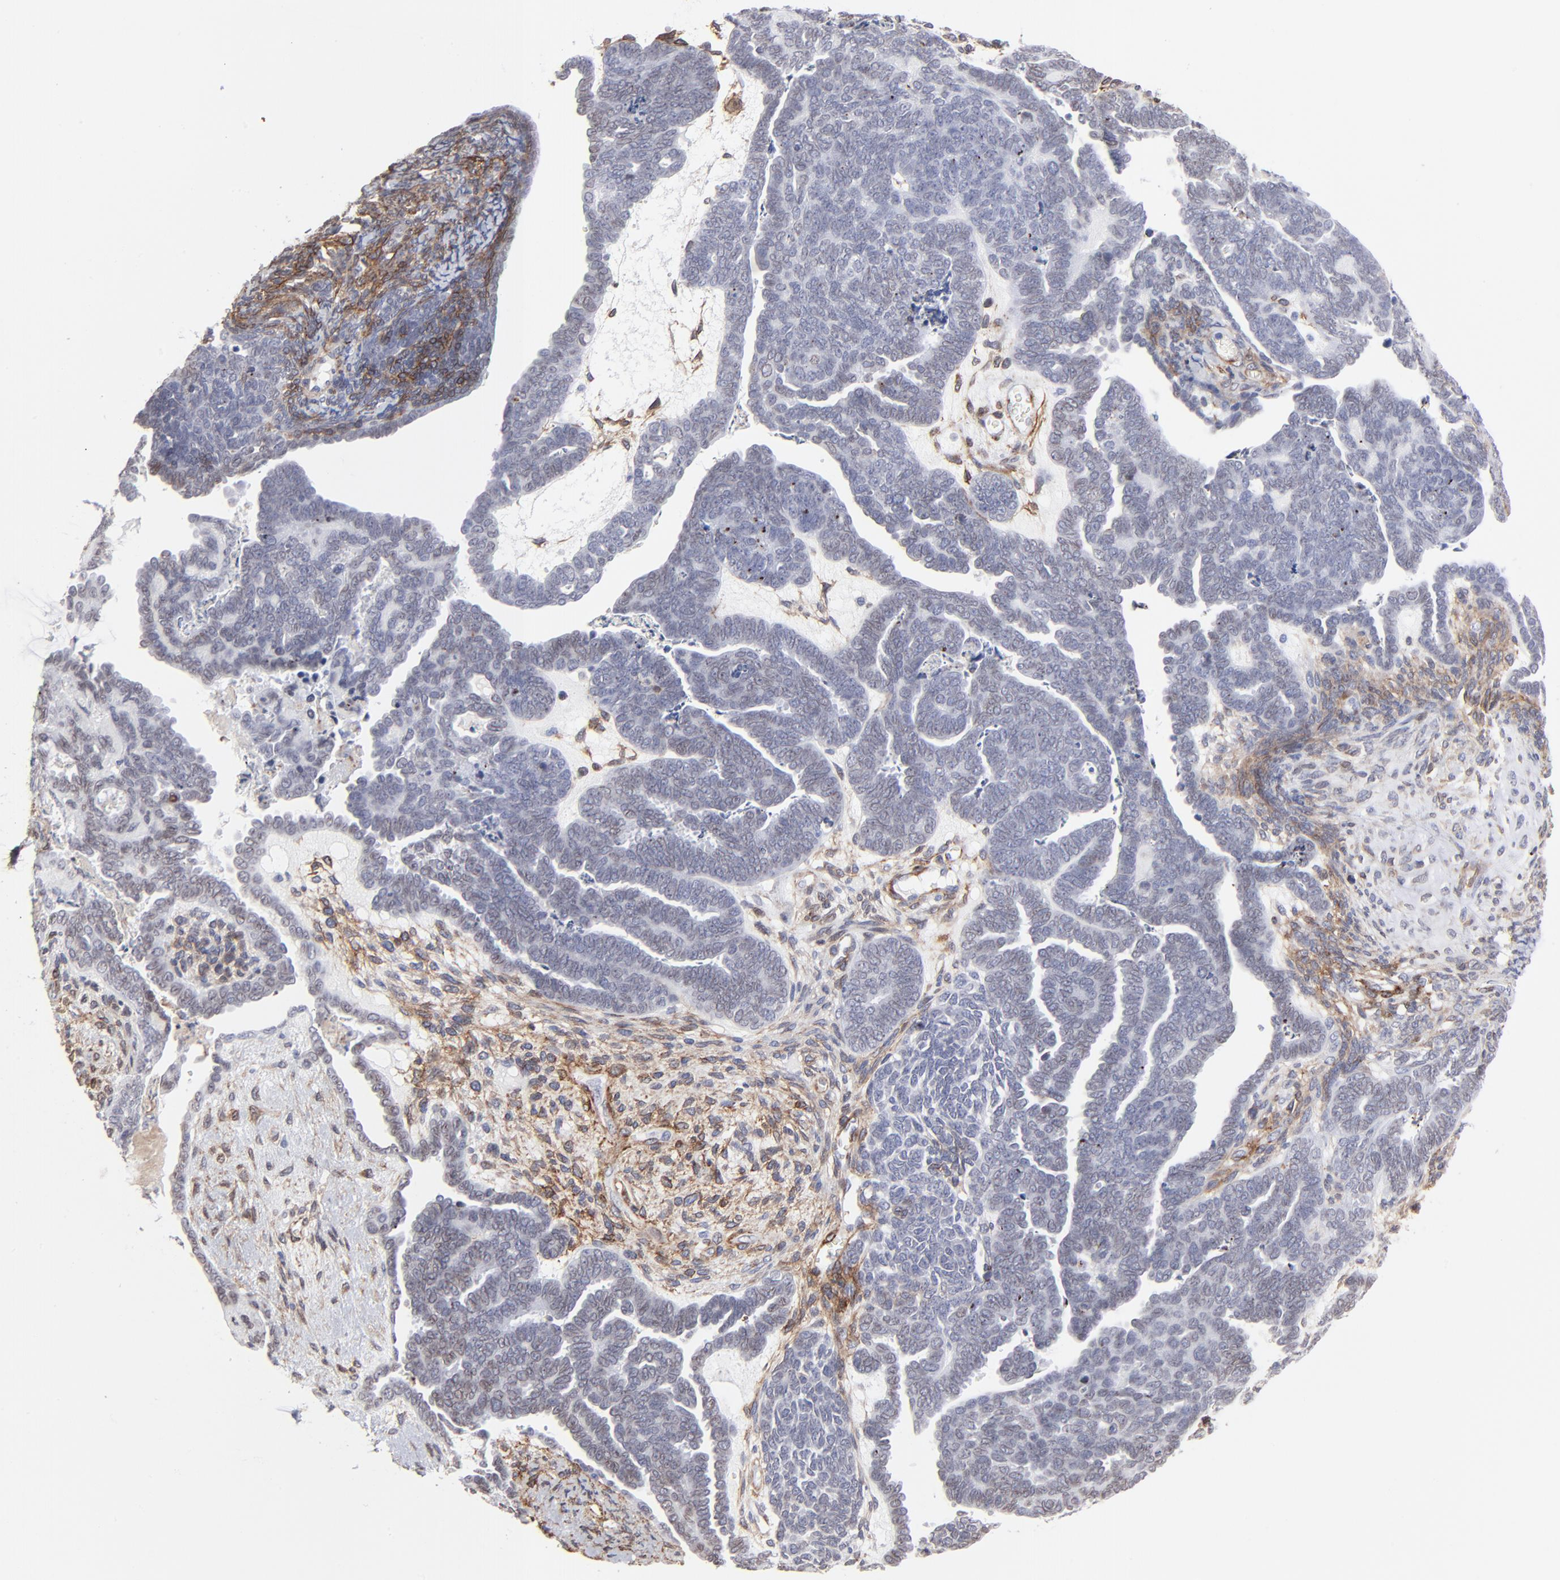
{"staining": {"intensity": "strong", "quantity": "<25%", "location": "nuclear"}, "tissue": "endometrial cancer", "cell_type": "Tumor cells", "image_type": "cancer", "snomed": [{"axis": "morphology", "description": "Neoplasm, malignant, NOS"}, {"axis": "topography", "description": "Endometrium"}], "caption": "An image showing strong nuclear staining in about <25% of tumor cells in neoplasm (malignant) (endometrial), as visualized by brown immunohistochemical staining.", "gene": "PDGFRB", "patient": {"sex": "female", "age": 74}}